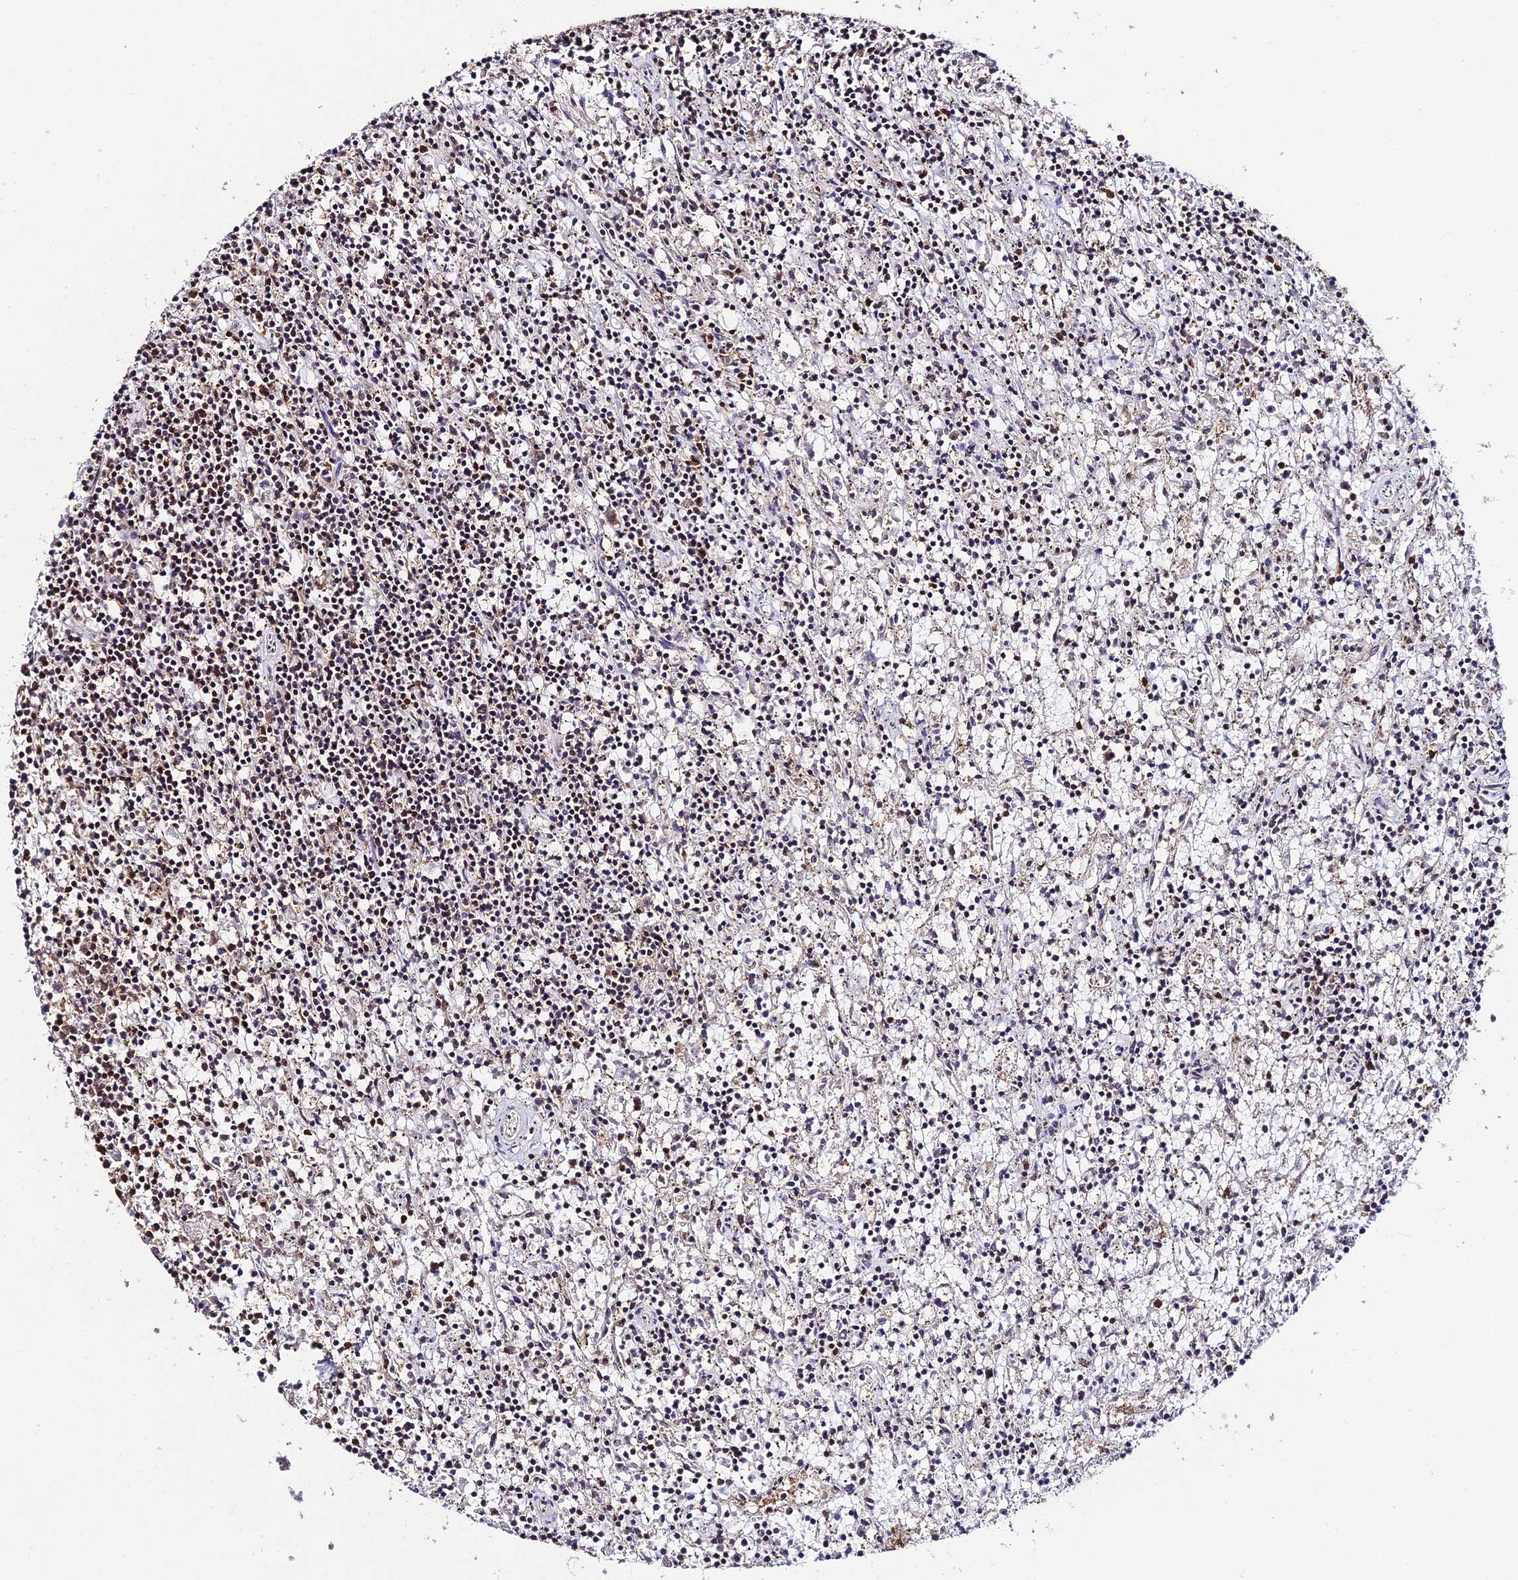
{"staining": {"intensity": "negative", "quantity": "none", "location": "none"}, "tissue": "lymphoma", "cell_type": "Tumor cells", "image_type": "cancer", "snomed": [{"axis": "morphology", "description": "Malignant lymphoma, non-Hodgkin's type, Low grade"}, {"axis": "topography", "description": "Spleen"}], "caption": "Immunohistochemical staining of malignant lymphoma, non-Hodgkin's type (low-grade) shows no significant expression in tumor cells. (DAB (3,3'-diaminobenzidine) IHC visualized using brightfield microscopy, high magnification).", "gene": "PPP4C", "patient": {"sex": "male", "age": 76}}